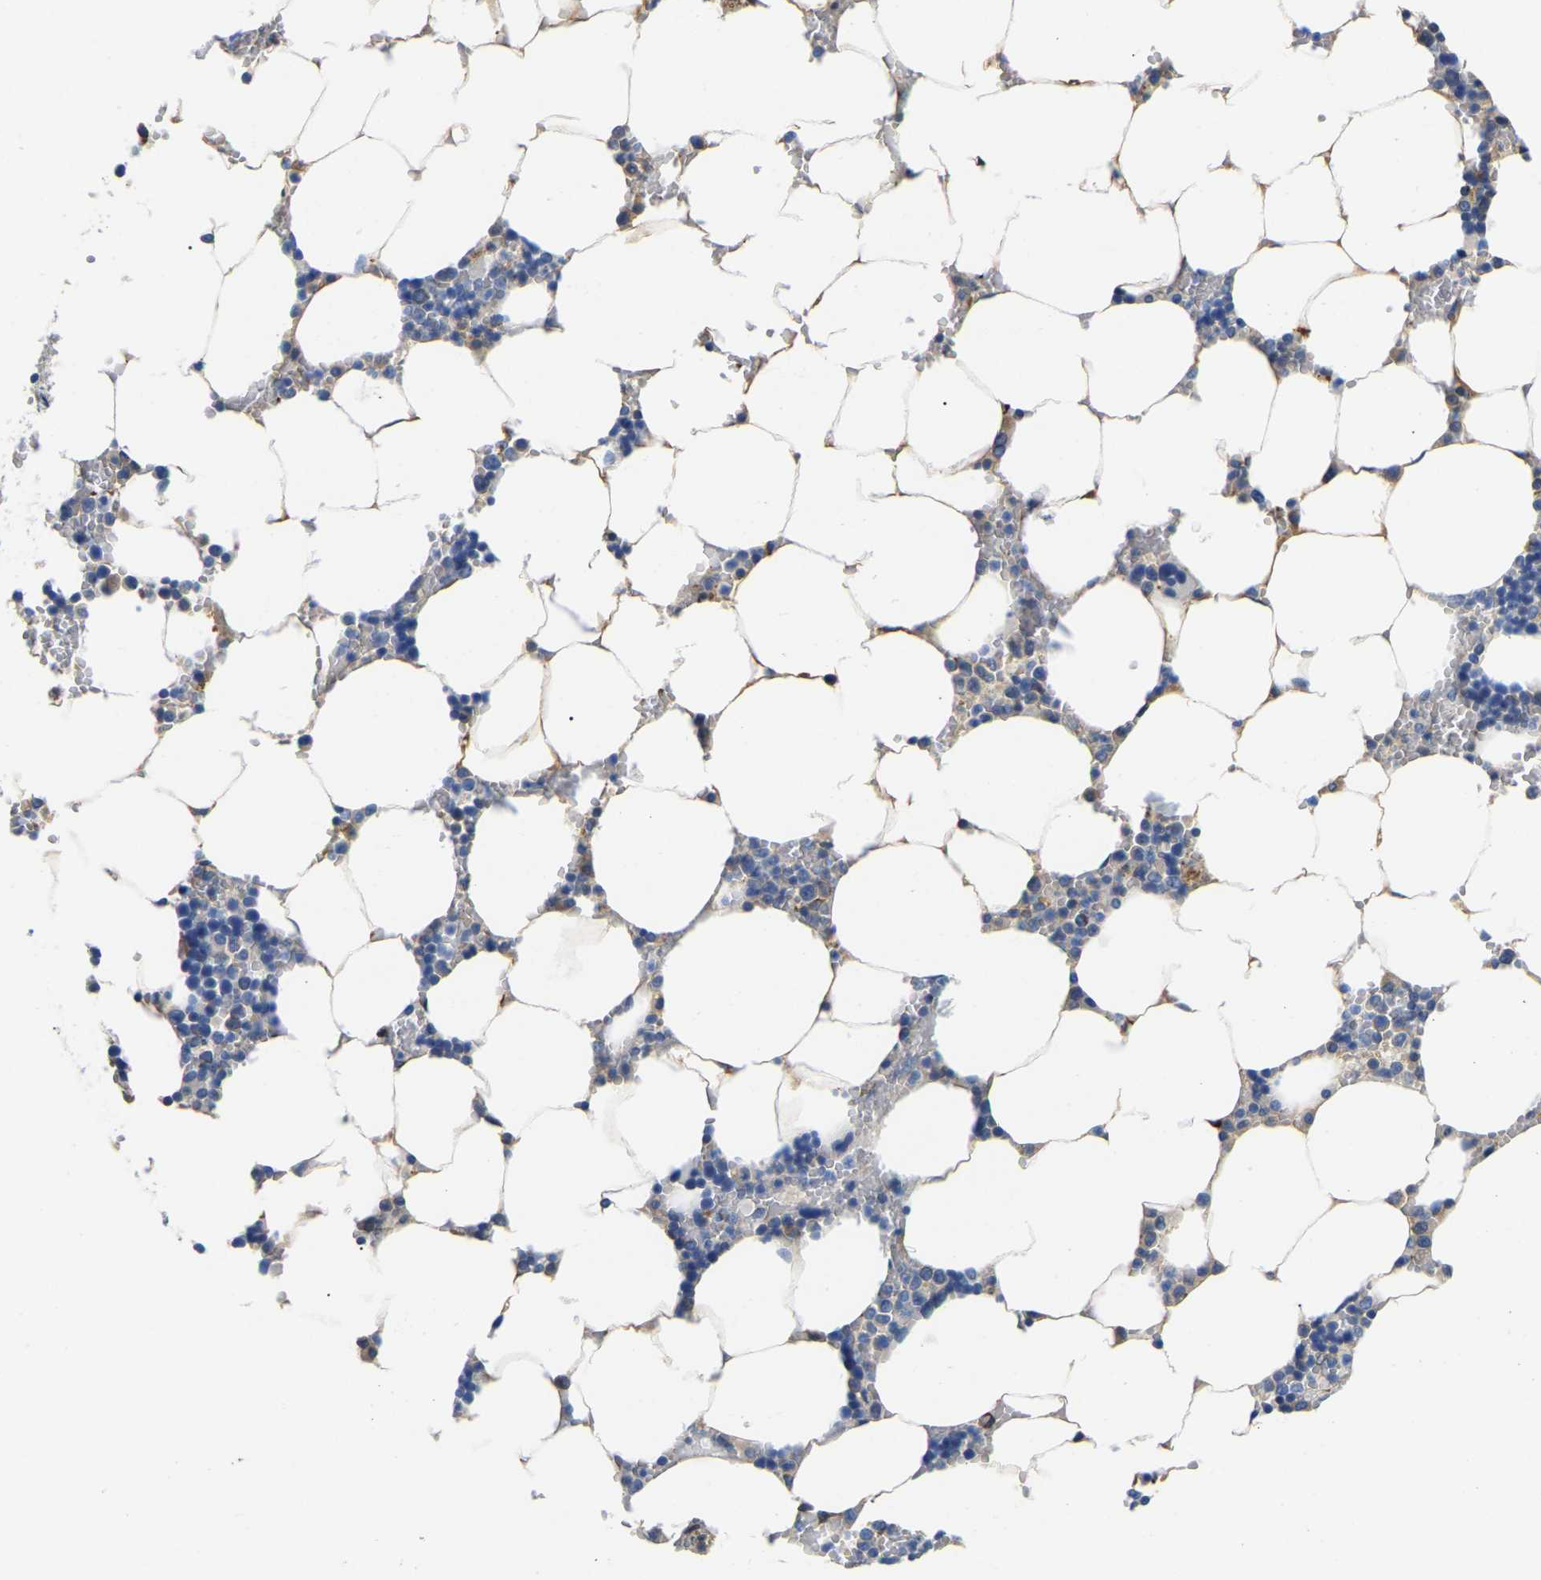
{"staining": {"intensity": "weak", "quantity": "25%-75%", "location": "cytoplasmic/membranous"}, "tissue": "bone marrow", "cell_type": "Hematopoietic cells", "image_type": "normal", "snomed": [{"axis": "morphology", "description": "Normal tissue, NOS"}, {"axis": "topography", "description": "Bone marrow"}], "caption": "A high-resolution histopathology image shows immunohistochemistry (IHC) staining of benign bone marrow, which shows weak cytoplasmic/membranous expression in about 25%-75% of hematopoietic cells.", "gene": "DUSP8", "patient": {"sex": "male", "age": 70}}